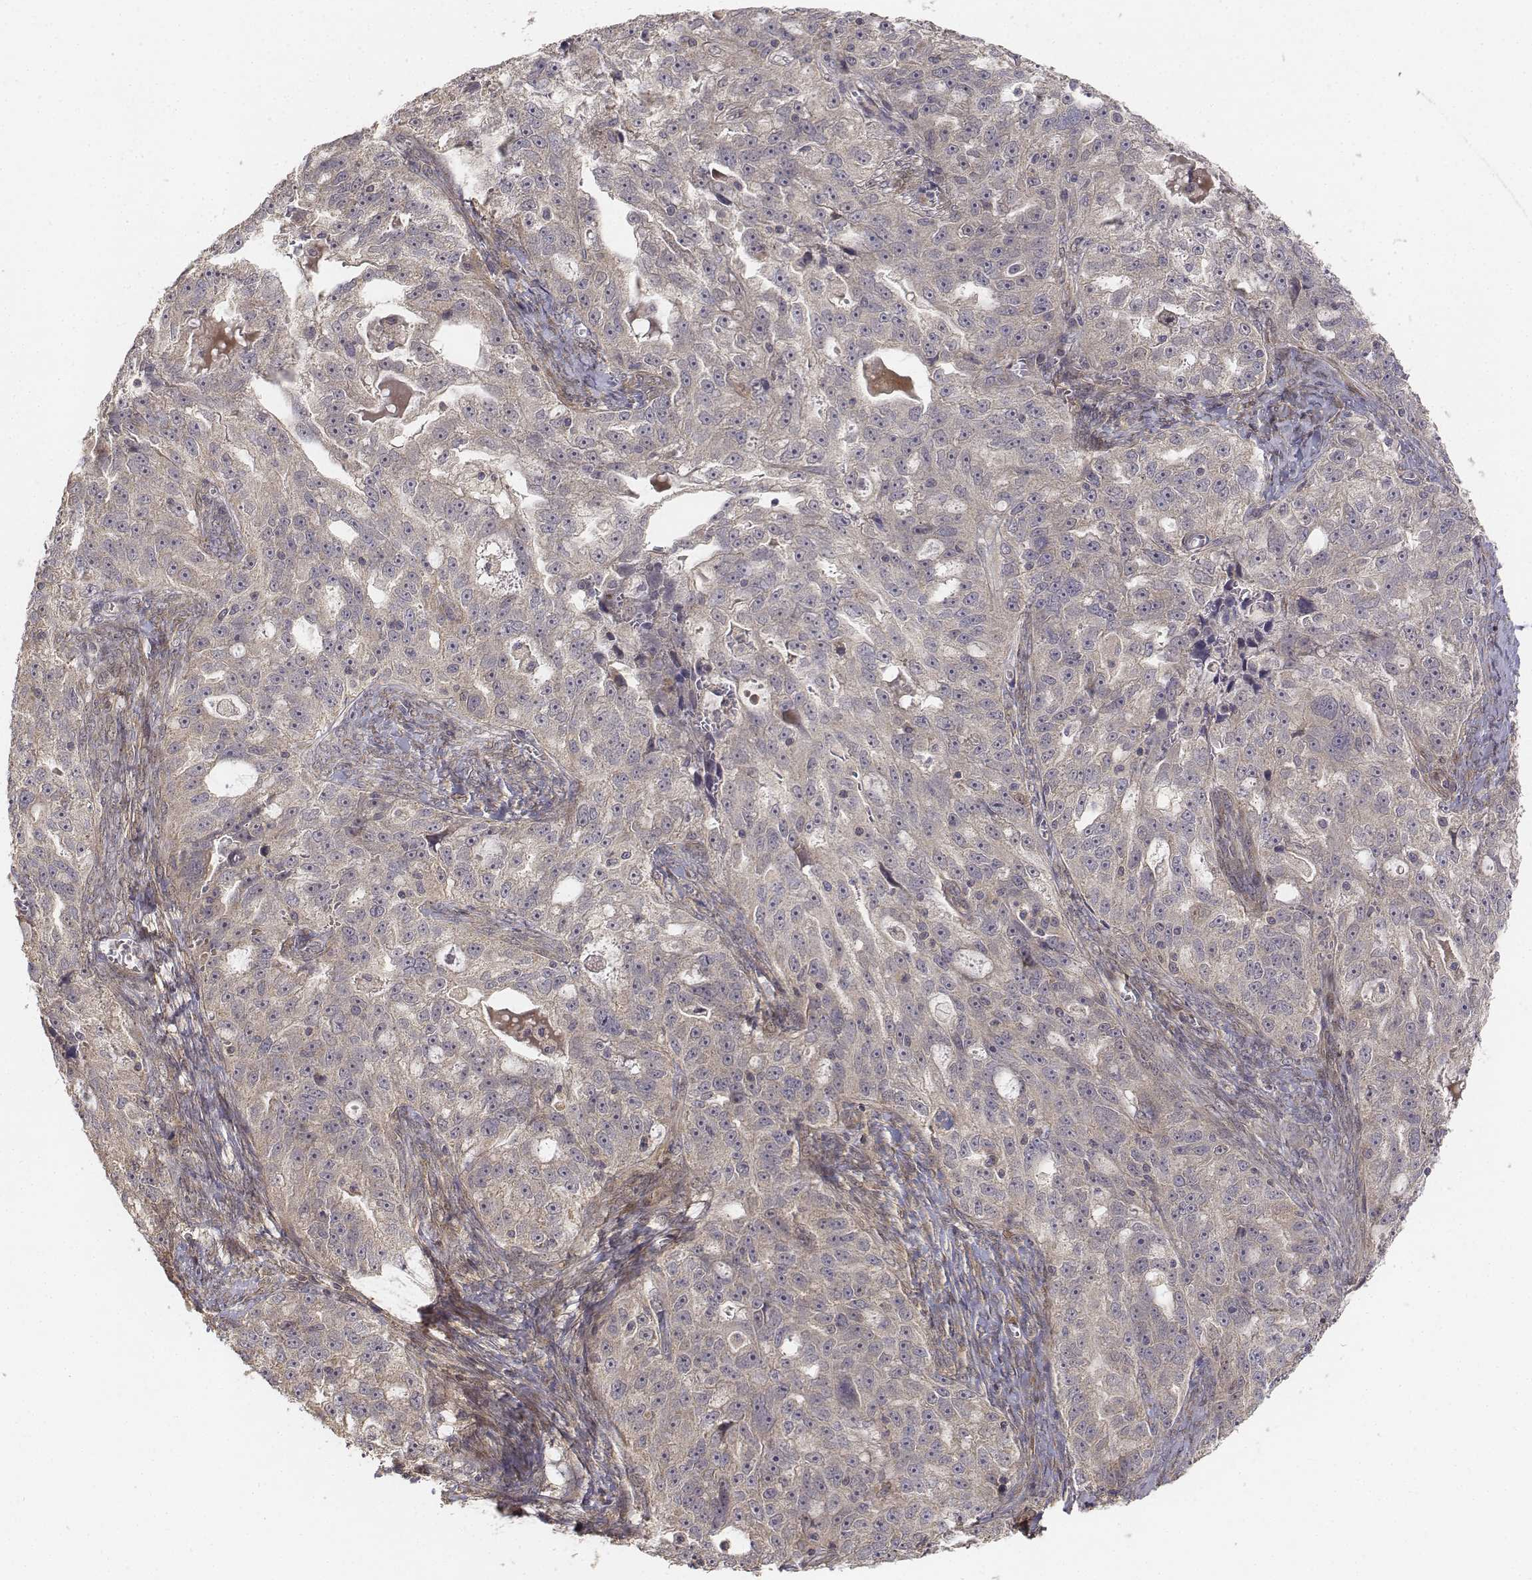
{"staining": {"intensity": "negative", "quantity": "none", "location": "none"}, "tissue": "ovarian cancer", "cell_type": "Tumor cells", "image_type": "cancer", "snomed": [{"axis": "morphology", "description": "Cystadenocarcinoma, serous, NOS"}, {"axis": "topography", "description": "Ovary"}], "caption": "Immunohistochemistry (IHC) micrograph of neoplastic tissue: human ovarian cancer (serous cystadenocarcinoma) stained with DAB displays no significant protein staining in tumor cells.", "gene": "FBXO21", "patient": {"sex": "female", "age": 51}}